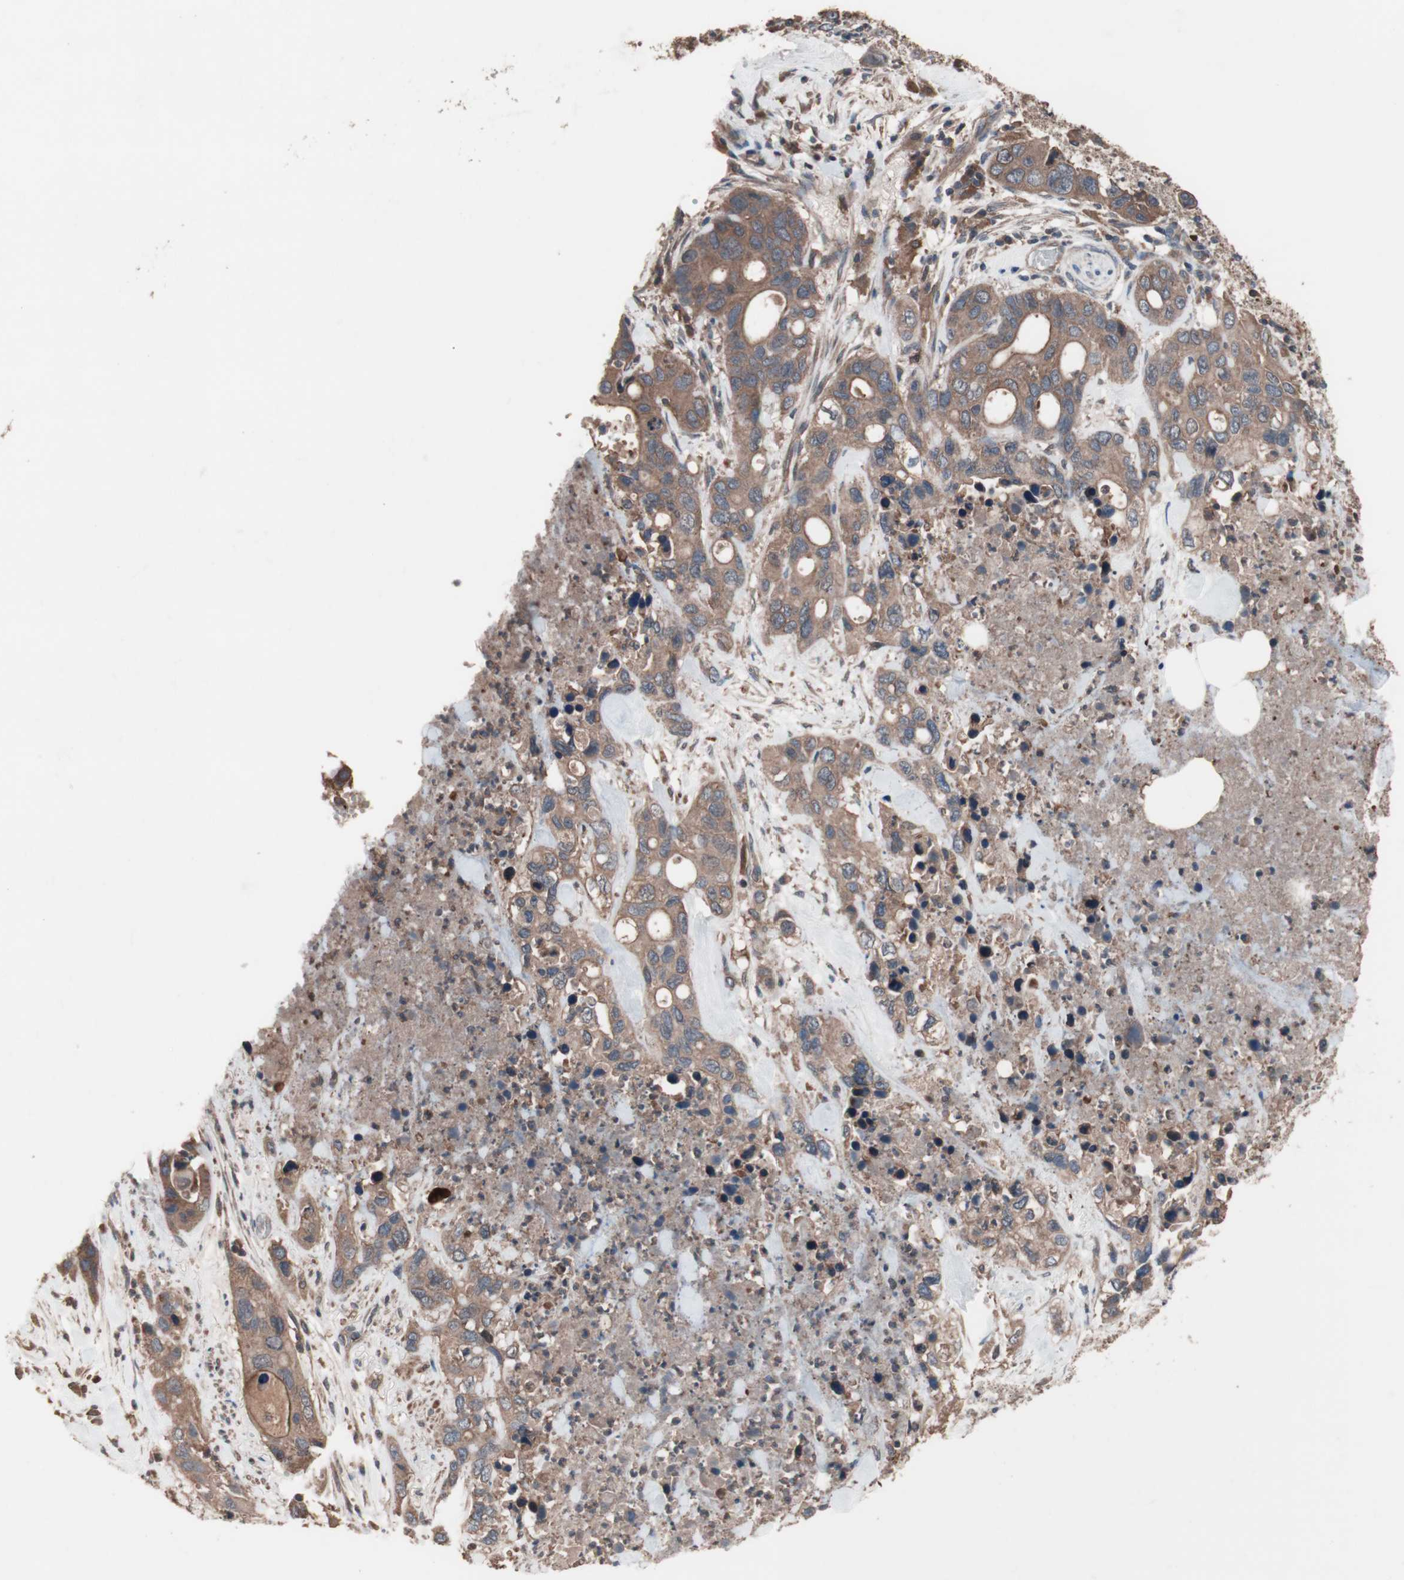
{"staining": {"intensity": "moderate", "quantity": ">75%", "location": "cytoplasmic/membranous"}, "tissue": "pancreatic cancer", "cell_type": "Tumor cells", "image_type": "cancer", "snomed": [{"axis": "morphology", "description": "Adenocarcinoma, NOS"}, {"axis": "topography", "description": "Pancreas"}], "caption": "Immunohistochemistry (IHC) histopathology image of neoplastic tissue: human pancreatic adenocarcinoma stained using immunohistochemistry displays medium levels of moderate protein expression localized specifically in the cytoplasmic/membranous of tumor cells, appearing as a cytoplasmic/membranous brown color.", "gene": "ATG7", "patient": {"sex": "female", "age": 71}}